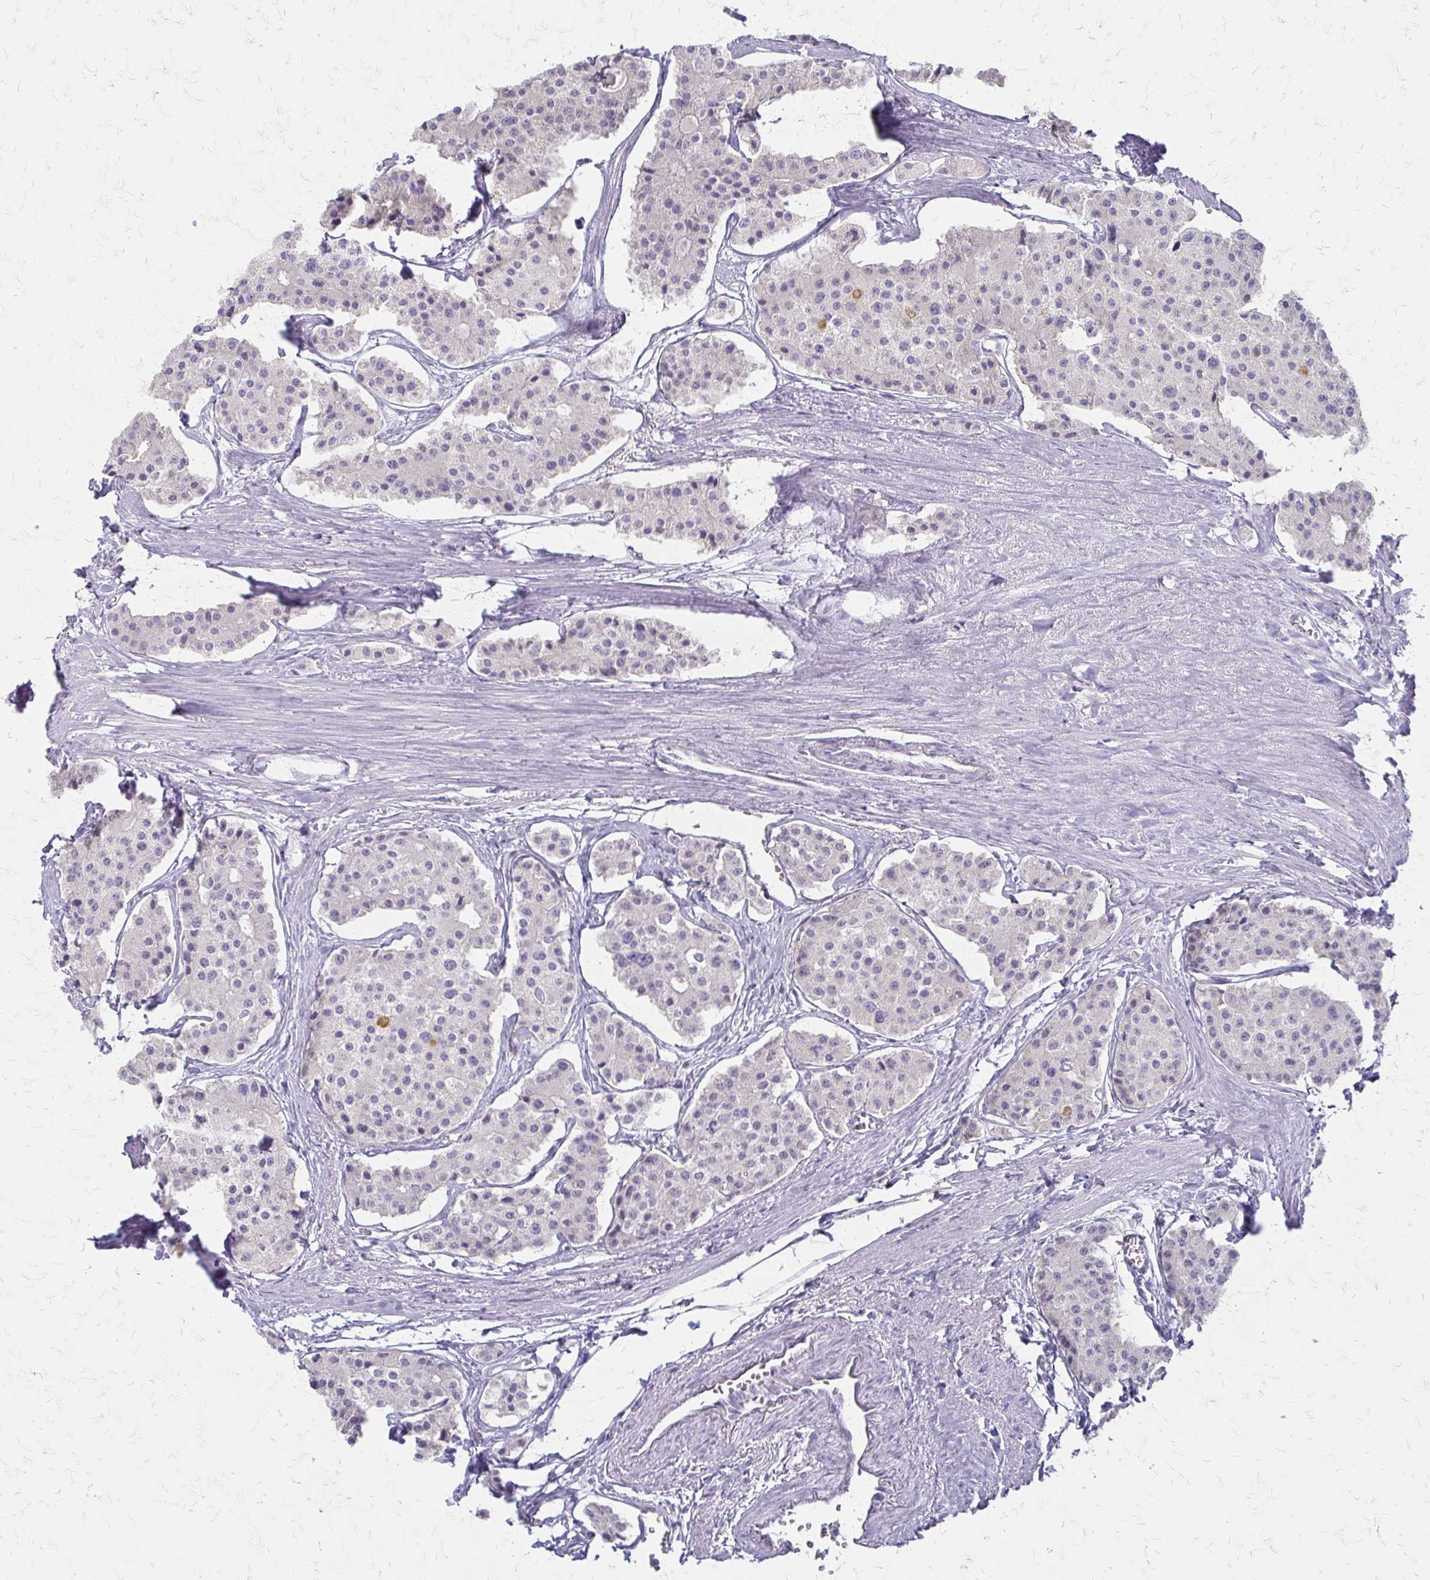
{"staining": {"intensity": "negative", "quantity": "none", "location": "none"}, "tissue": "carcinoid", "cell_type": "Tumor cells", "image_type": "cancer", "snomed": [{"axis": "morphology", "description": "Carcinoid, malignant, NOS"}, {"axis": "topography", "description": "Small intestine"}], "caption": "DAB immunohistochemical staining of human carcinoid reveals no significant staining in tumor cells.", "gene": "ACP5", "patient": {"sex": "female", "age": 65}}